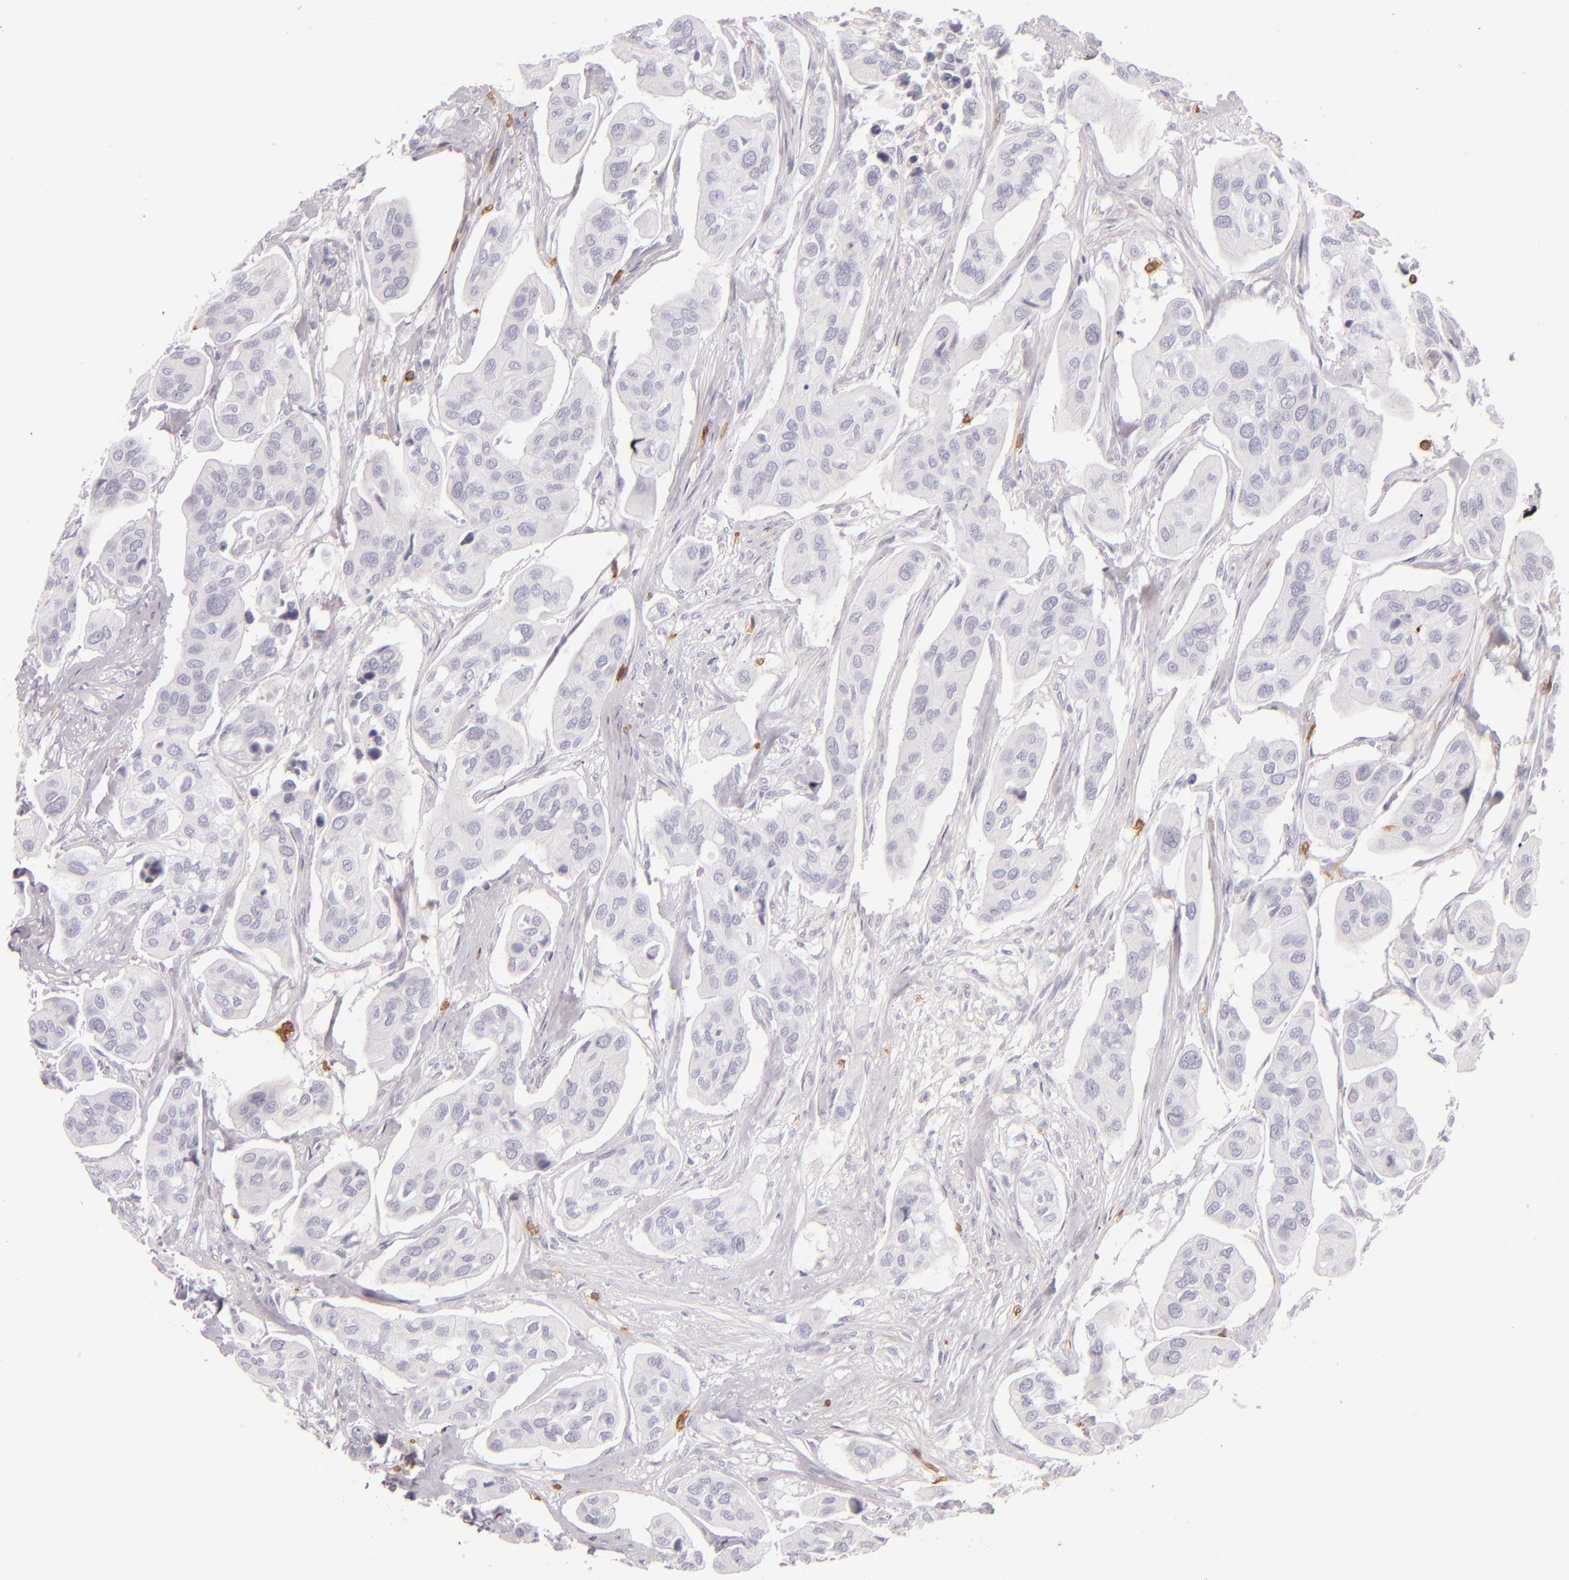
{"staining": {"intensity": "negative", "quantity": "none", "location": "none"}, "tissue": "urothelial cancer", "cell_type": "Tumor cells", "image_type": "cancer", "snomed": [{"axis": "morphology", "description": "Adenocarcinoma, NOS"}, {"axis": "topography", "description": "Urinary bladder"}], "caption": "This is an IHC histopathology image of urothelial cancer. There is no positivity in tumor cells.", "gene": "LAT", "patient": {"sex": "male", "age": 61}}